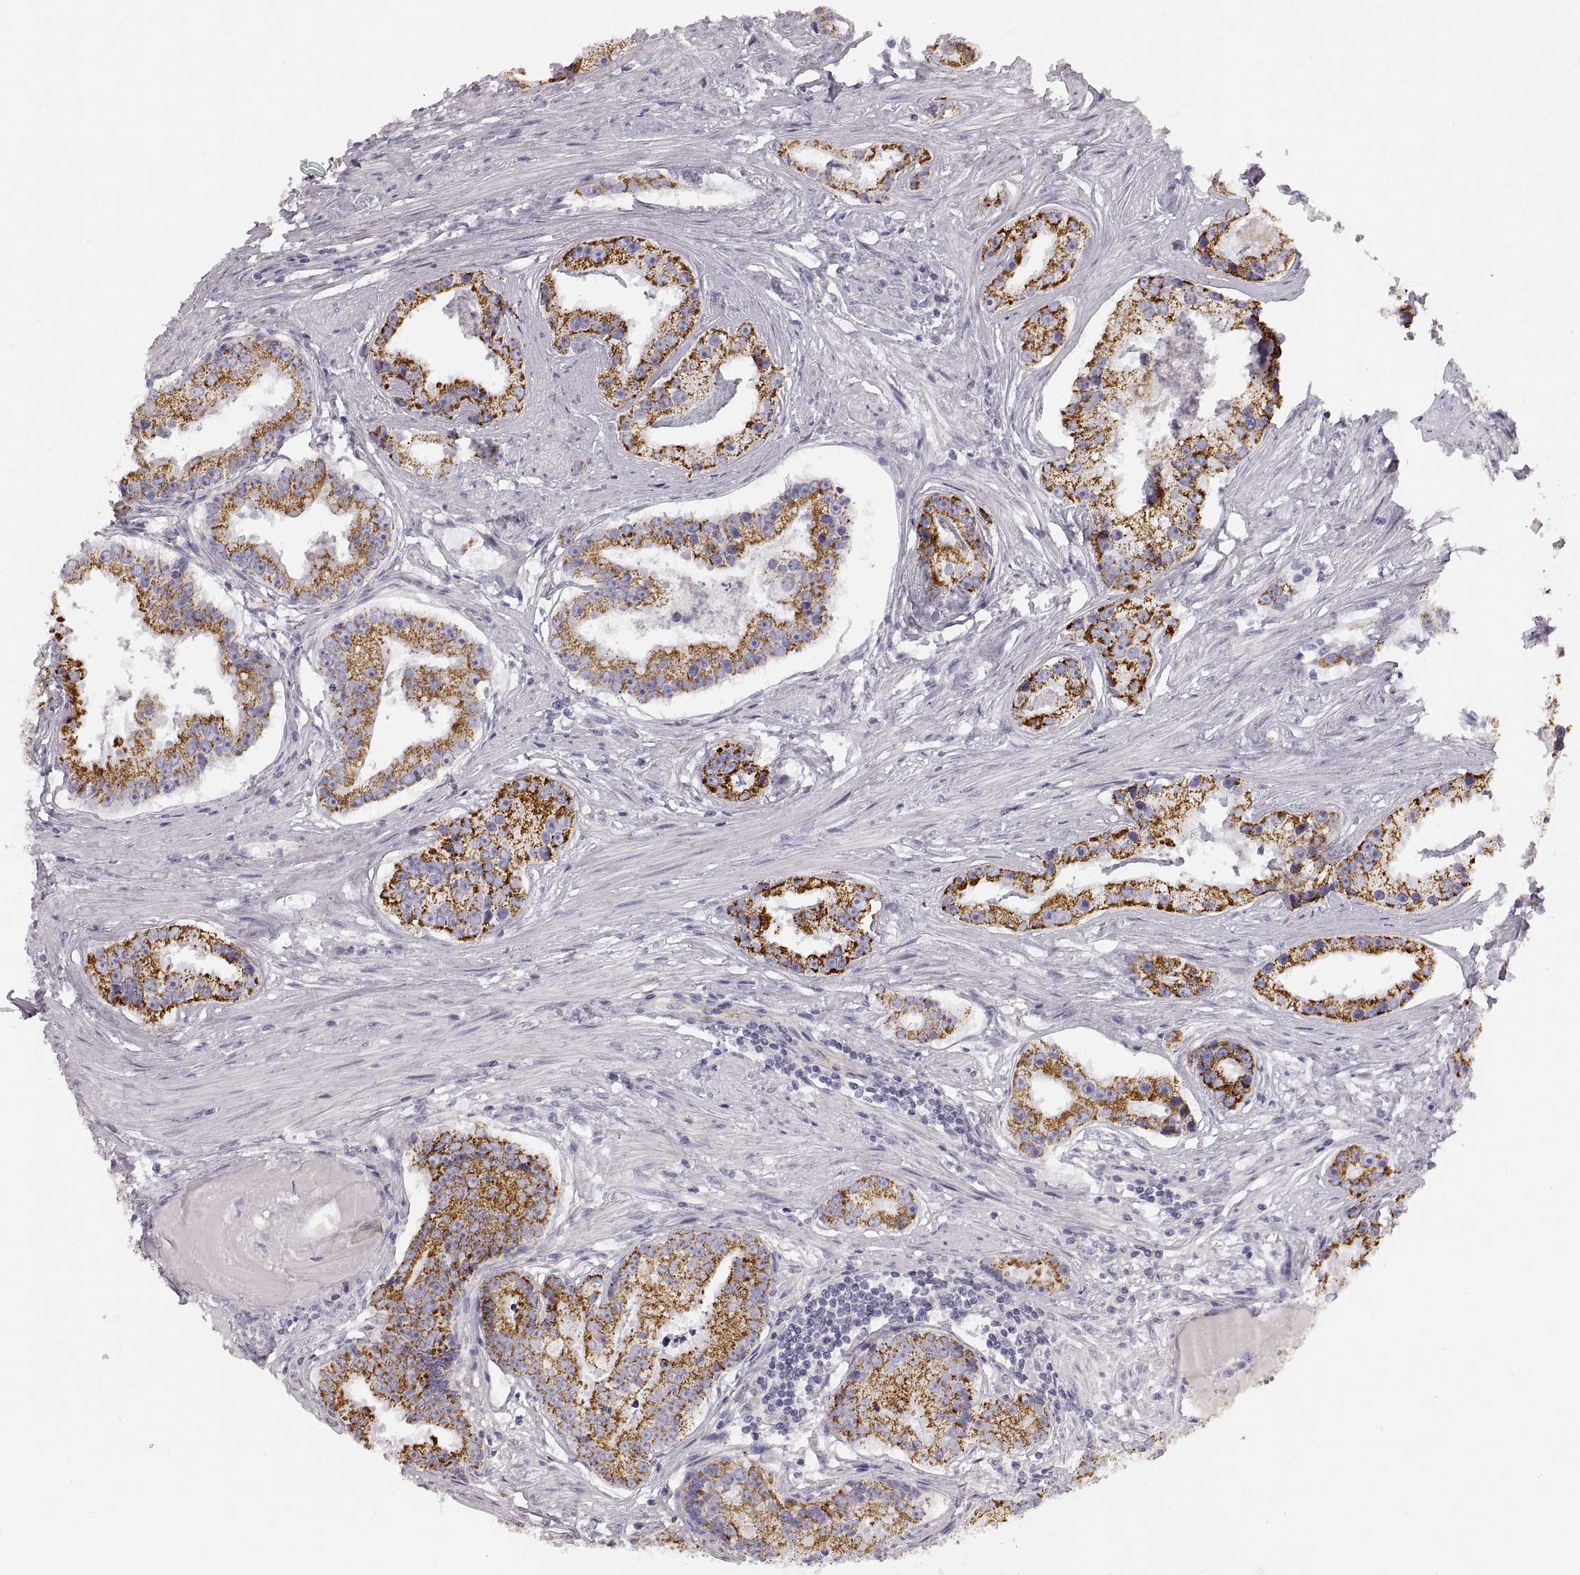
{"staining": {"intensity": "moderate", "quantity": ">75%", "location": "cytoplasmic/membranous"}, "tissue": "prostate cancer", "cell_type": "Tumor cells", "image_type": "cancer", "snomed": [{"axis": "morphology", "description": "Adenocarcinoma, NOS"}, {"axis": "topography", "description": "Prostate and seminal vesicle, NOS"}, {"axis": "topography", "description": "Prostate"}], "caption": "IHC of prostate cancer displays medium levels of moderate cytoplasmic/membranous staining in about >75% of tumor cells. (DAB (3,3'-diaminobenzidine) IHC, brown staining for protein, blue staining for nuclei).", "gene": "RDH13", "patient": {"sex": "male", "age": 44}}